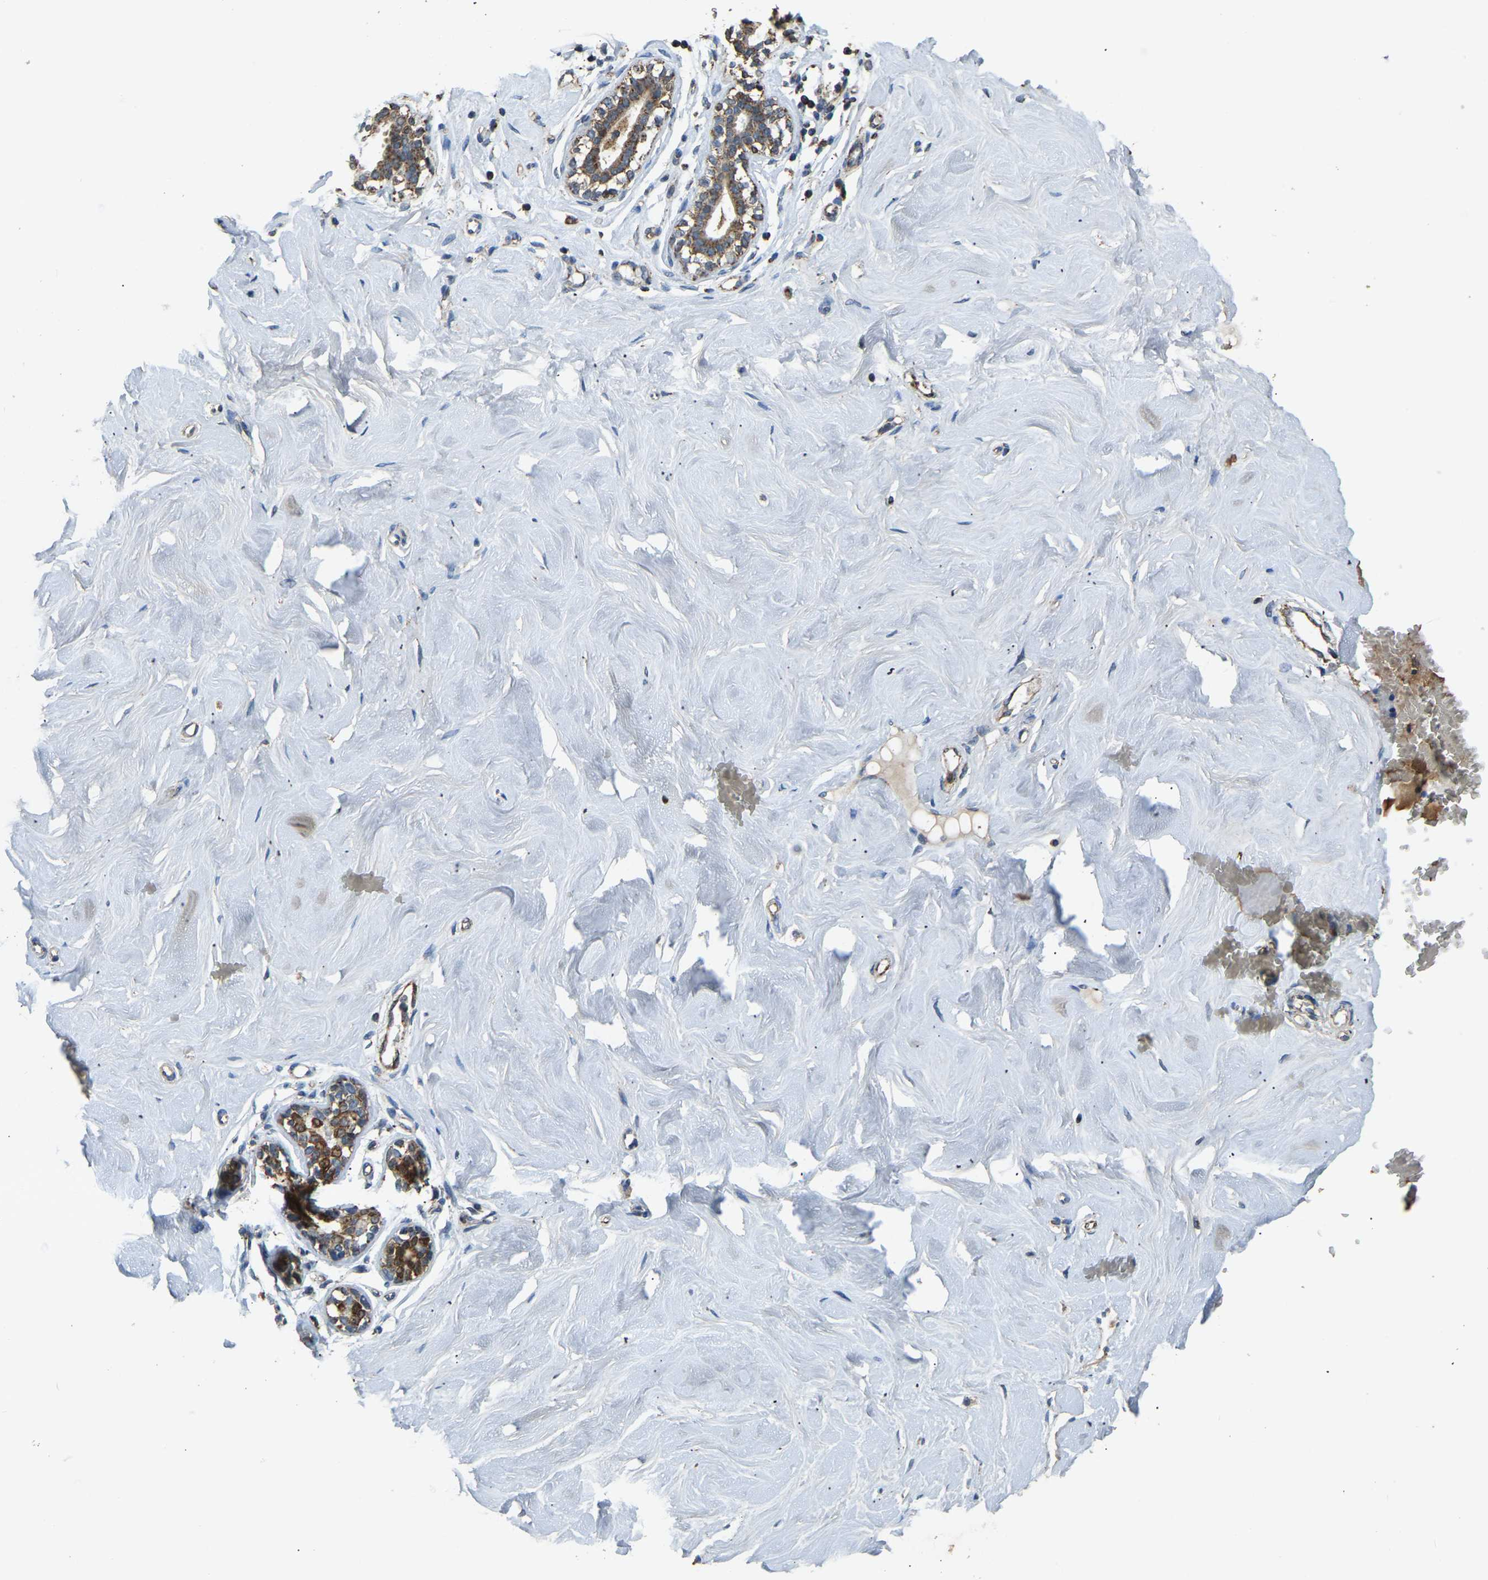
{"staining": {"intensity": "negative", "quantity": "none", "location": "none"}, "tissue": "breast", "cell_type": "Adipocytes", "image_type": "normal", "snomed": [{"axis": "morphology", "description": "Normal tissue, NOS"}, {"axis": "topography", "description": "Breast"}], "caption": "DAB (3,3'-diaminobenzidine) immunohistochemical staining of normal human breast demonstrates no significant positivity in adipocytes.", "gene": "TUFM", "patient": {"sex": "female", "age": 23}}